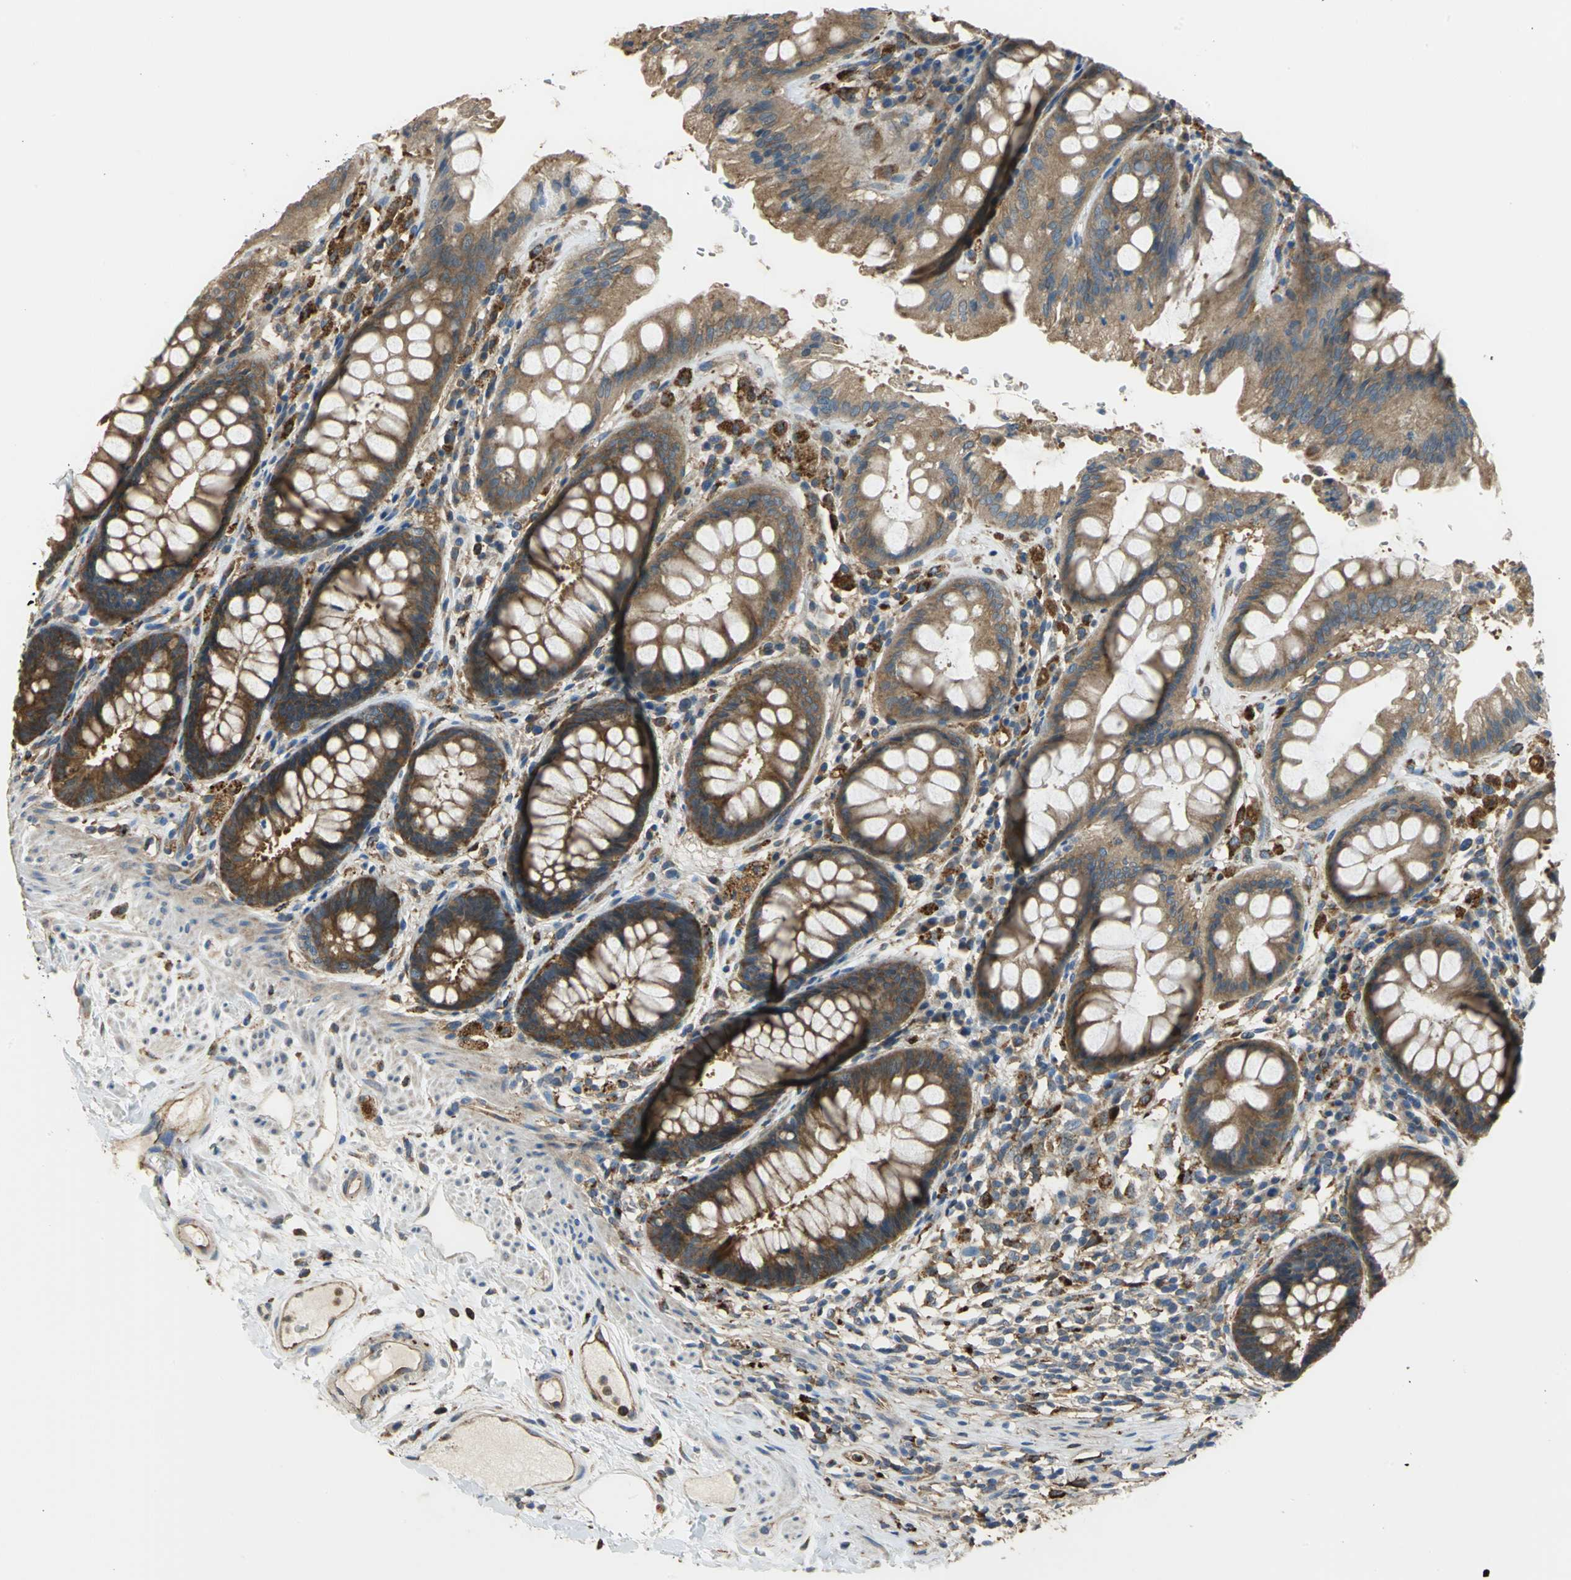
{"staining": {"intensity": "strong", "quantity": ">75%", "location": "cytoplasmic/membranous"}, "tissue": "rectum", "cell_type": "Glandular cells", "image_type": "normal", "snomed": [{"axis": "morphology", "description": "Normal tissue, NOS"}, {"axis": "topography", "description": "Rectum"}], "caption": "Protein staining shows strong cytoplasmic/membranous staining in about >75% of glandular cells in normal rectum.", "gene": "DIAPH2", "patient": {"sex": "female", "age": 46}}